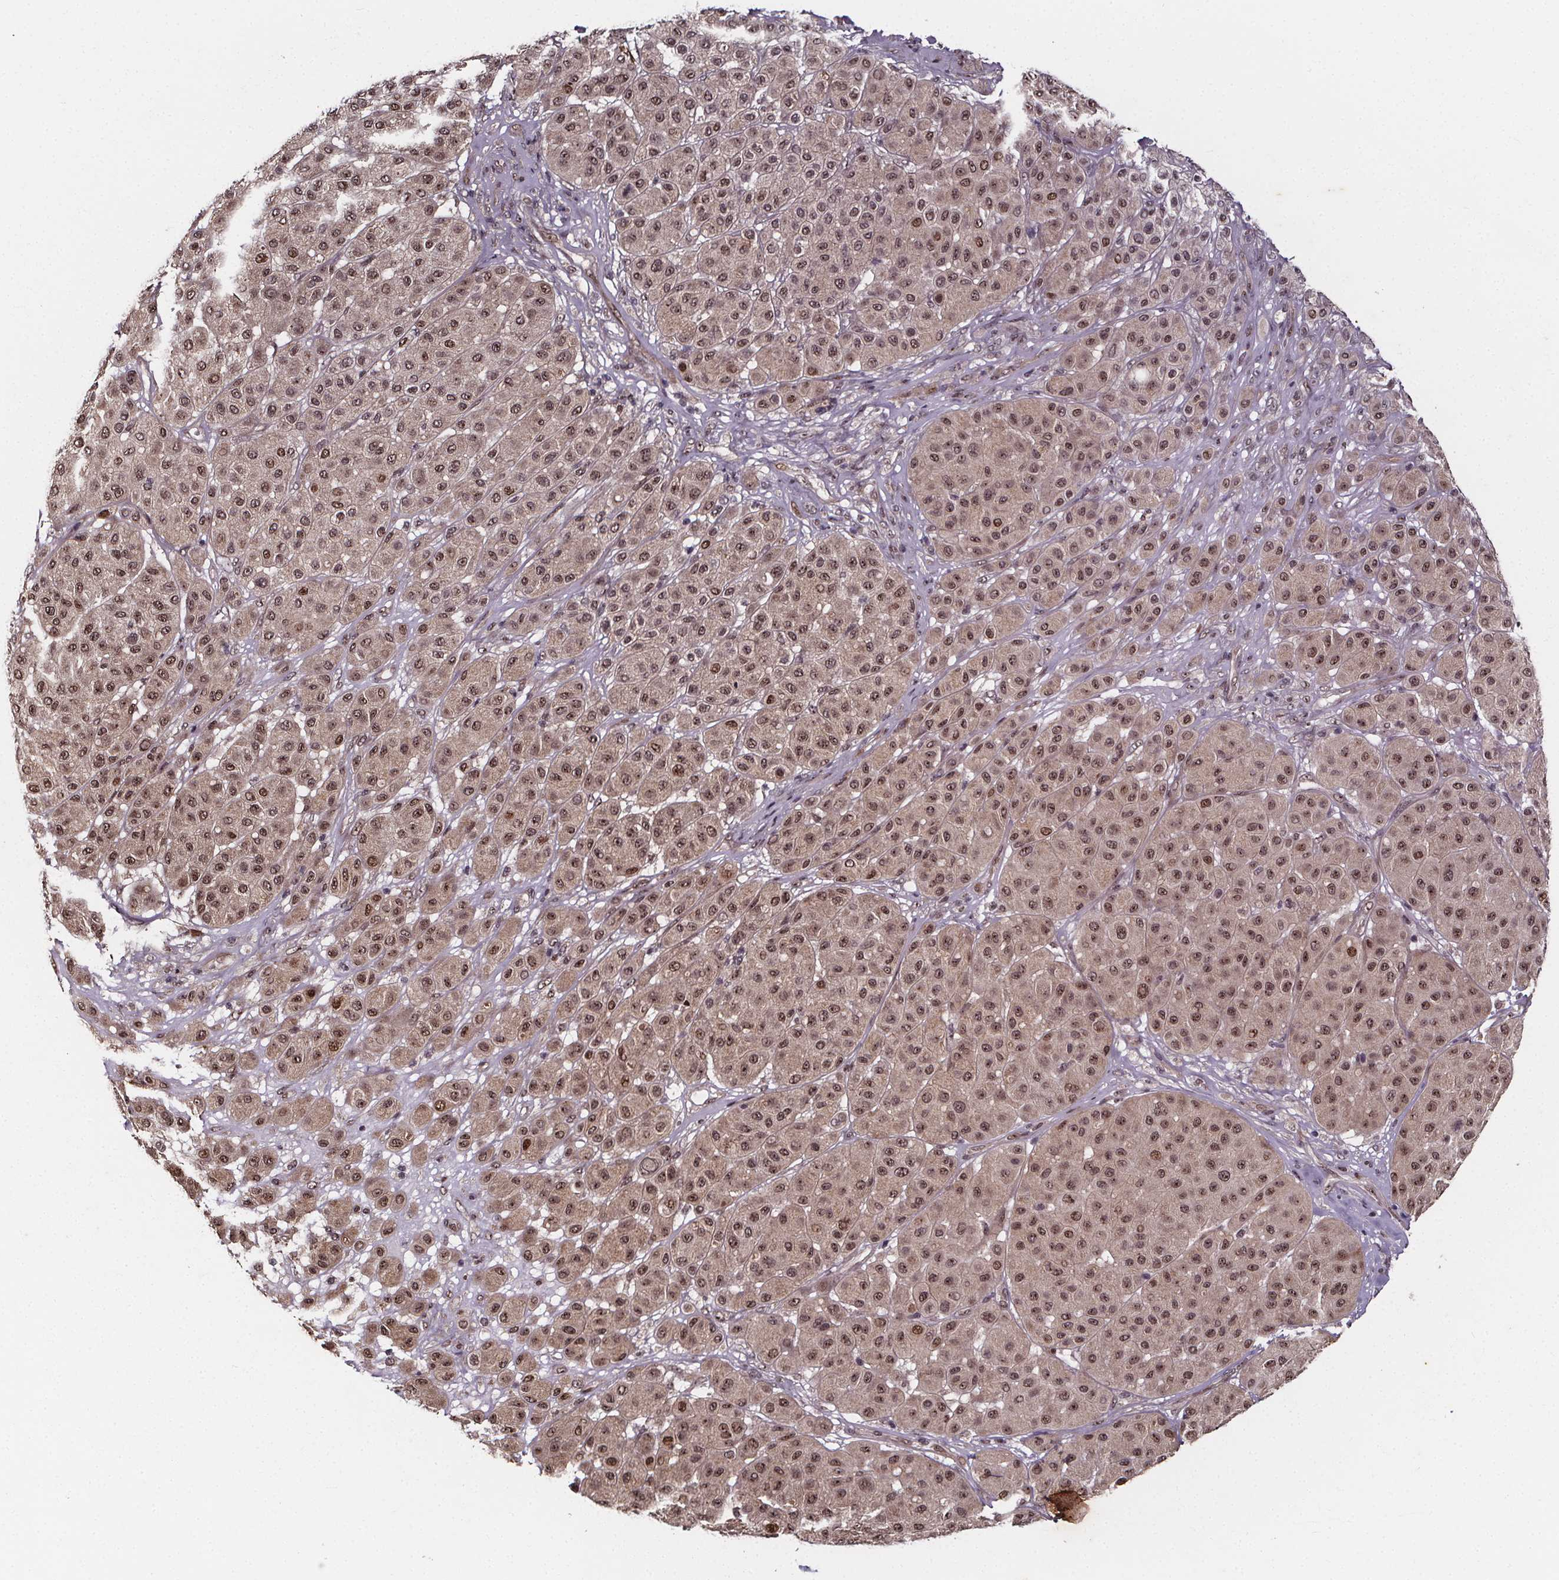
{"staining": {"intensity": "moderate", "quantity": ">75%", "location": "nuclear"}, "tissue": "melanoma", "cell_type": "Tumor cells", "image_type": "cancer", "snomed": [{"axis": "morphology", "description": "Malignant melanoma, Metastatic site"}, {"axis": "topography", "description": "Smooth muscle"}], "caption": "The image shows staining of malignant melanoma (metastatic site), revealing moderate nuclear protein expression (brown color) within tumor cells. The staining was performed using DAB (3,3'-diaminobenzidine) to visualize the protein expression in brown, while the nuclei were stained in blue with hematoxylin (Magnification: 20x).", "gene": "DDIT3", "patient": {"sex": "male", "age": 41}}